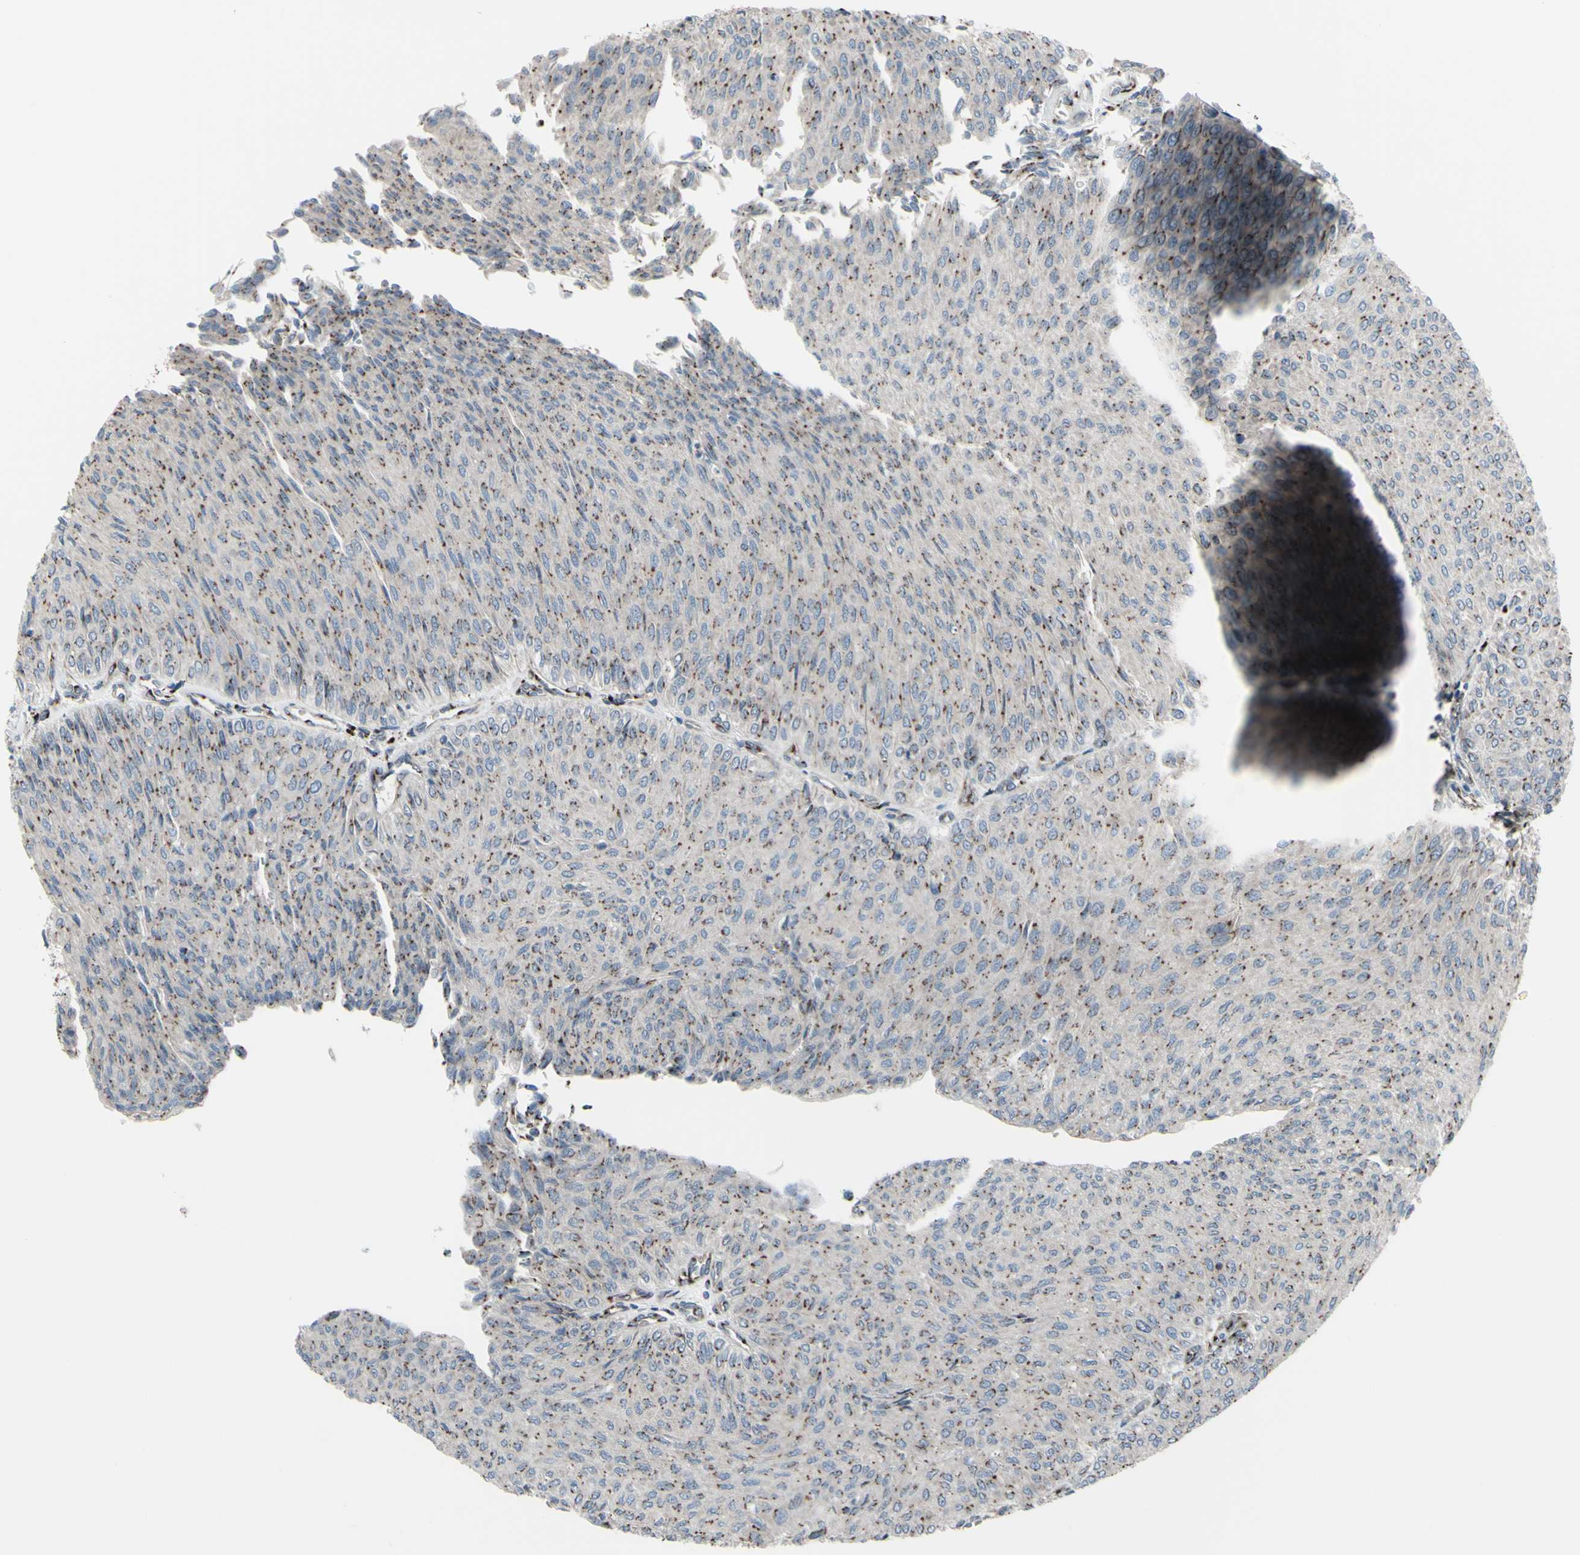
{"staining": {"intensity": "strong", "quantity": ">75%", "location": "cytoplasmic/membranous"}, "tissue": "urothelial cancer", "cell_type": "Tumor cells", "image_type": "cancer", "snomed": [{"axis": "morphology", "description": "Urothelial carcinoma, Low grade"}, {"axis": "topography", "description": "Urinary bladder"}], "caption": "Immunohistochemistry photomicrograph of neoplastic tissue: human urothelial cancer stained using immunohistochemistry reveals high levels of strong protein expression localized specifically in the cytoplasmic/membranous of tumor cells, appearing as a cytoplasmic/membranous brown color.", "gene": "GLG1", "patient": {"sex": "male", "age": 78}}